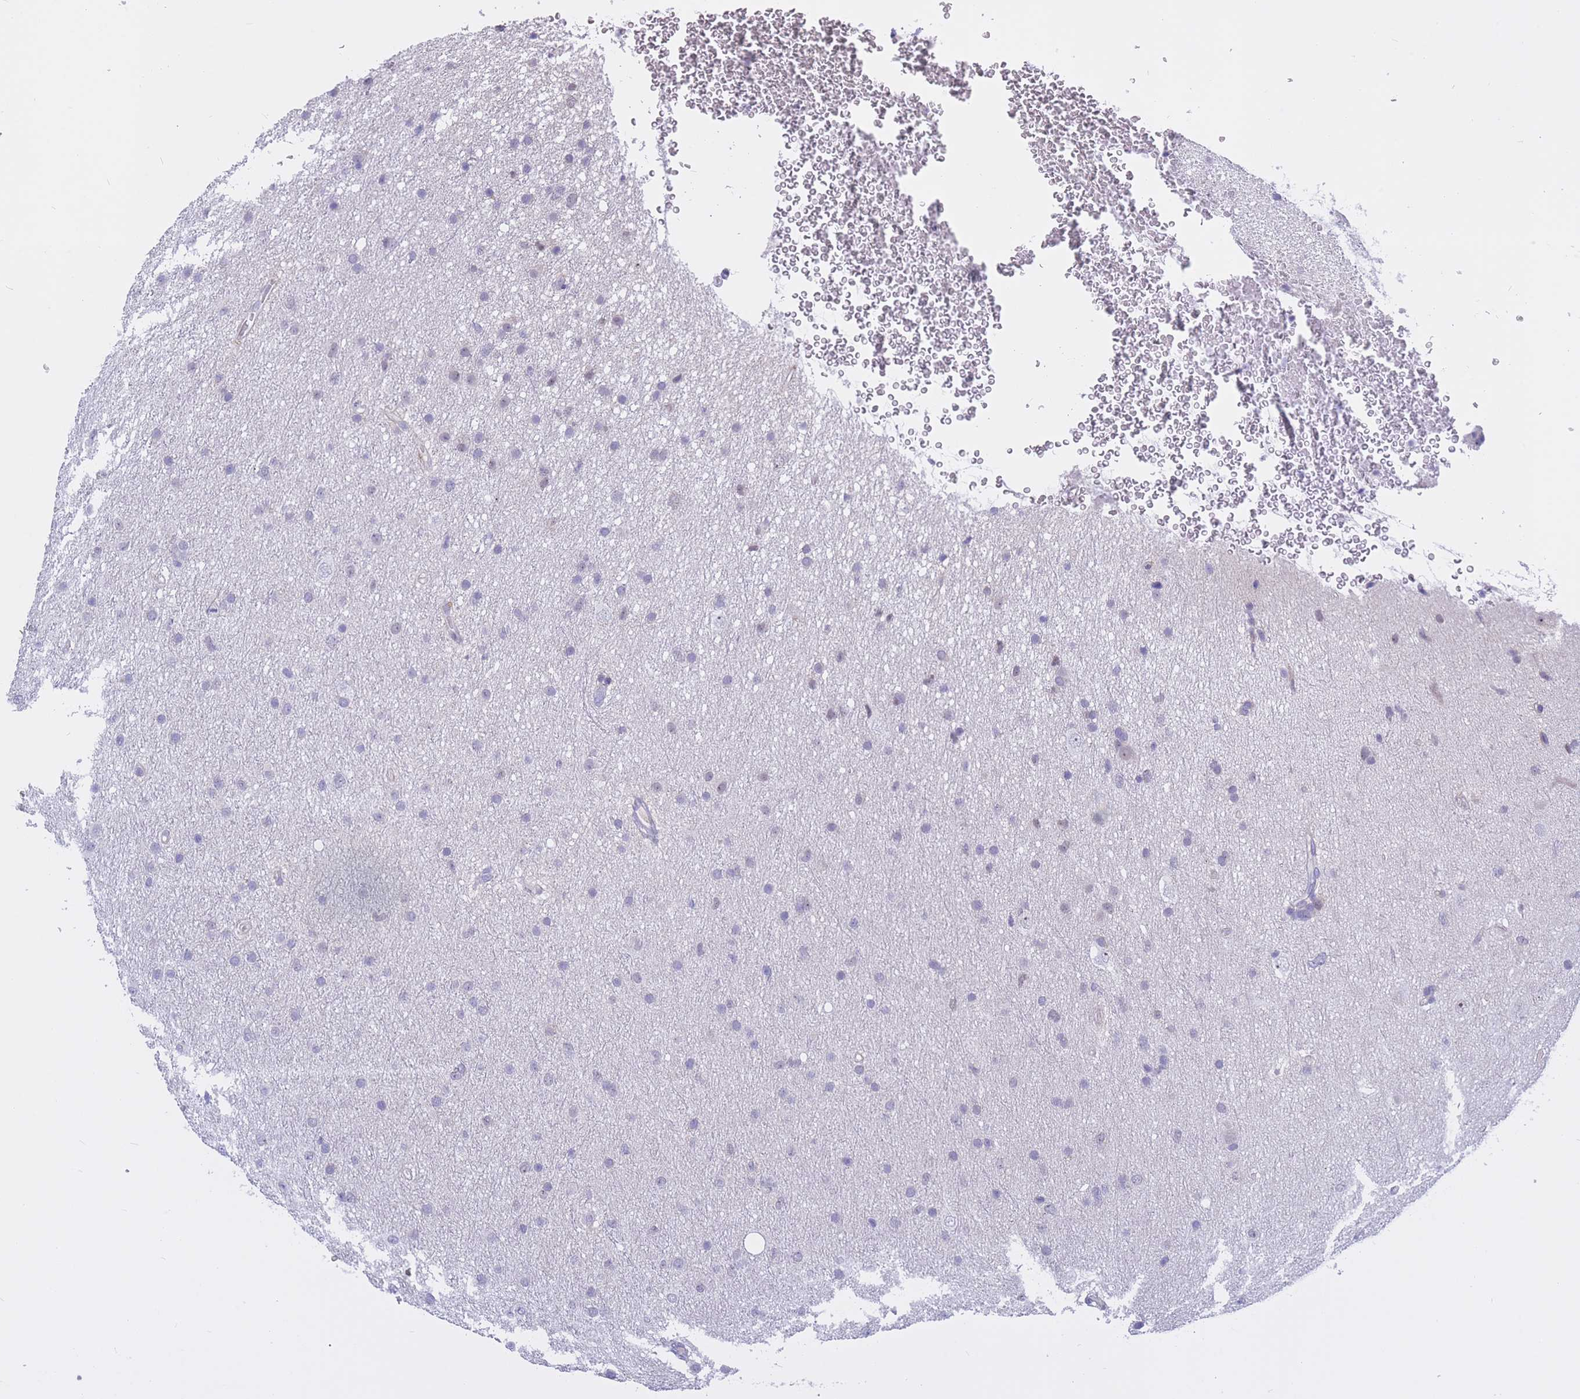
{"staining": {"intensity": "negative", "quantity": "none", "location": "none"}, "tissue": "glioma", "cell_type": "Tumor cells", "image_type": "cancer", "snomed": [{"axis": "morphology", "description": "Glioma, malignant, Low grade"}, {"axis": "topography", "description": "Cerebral cortex"}], "caption": "This is an IHC micrograph of human glioma. There is no positivity in tumor cells.", "gene": "BOP1", "patient": {"sex": "female", "age": 39}}